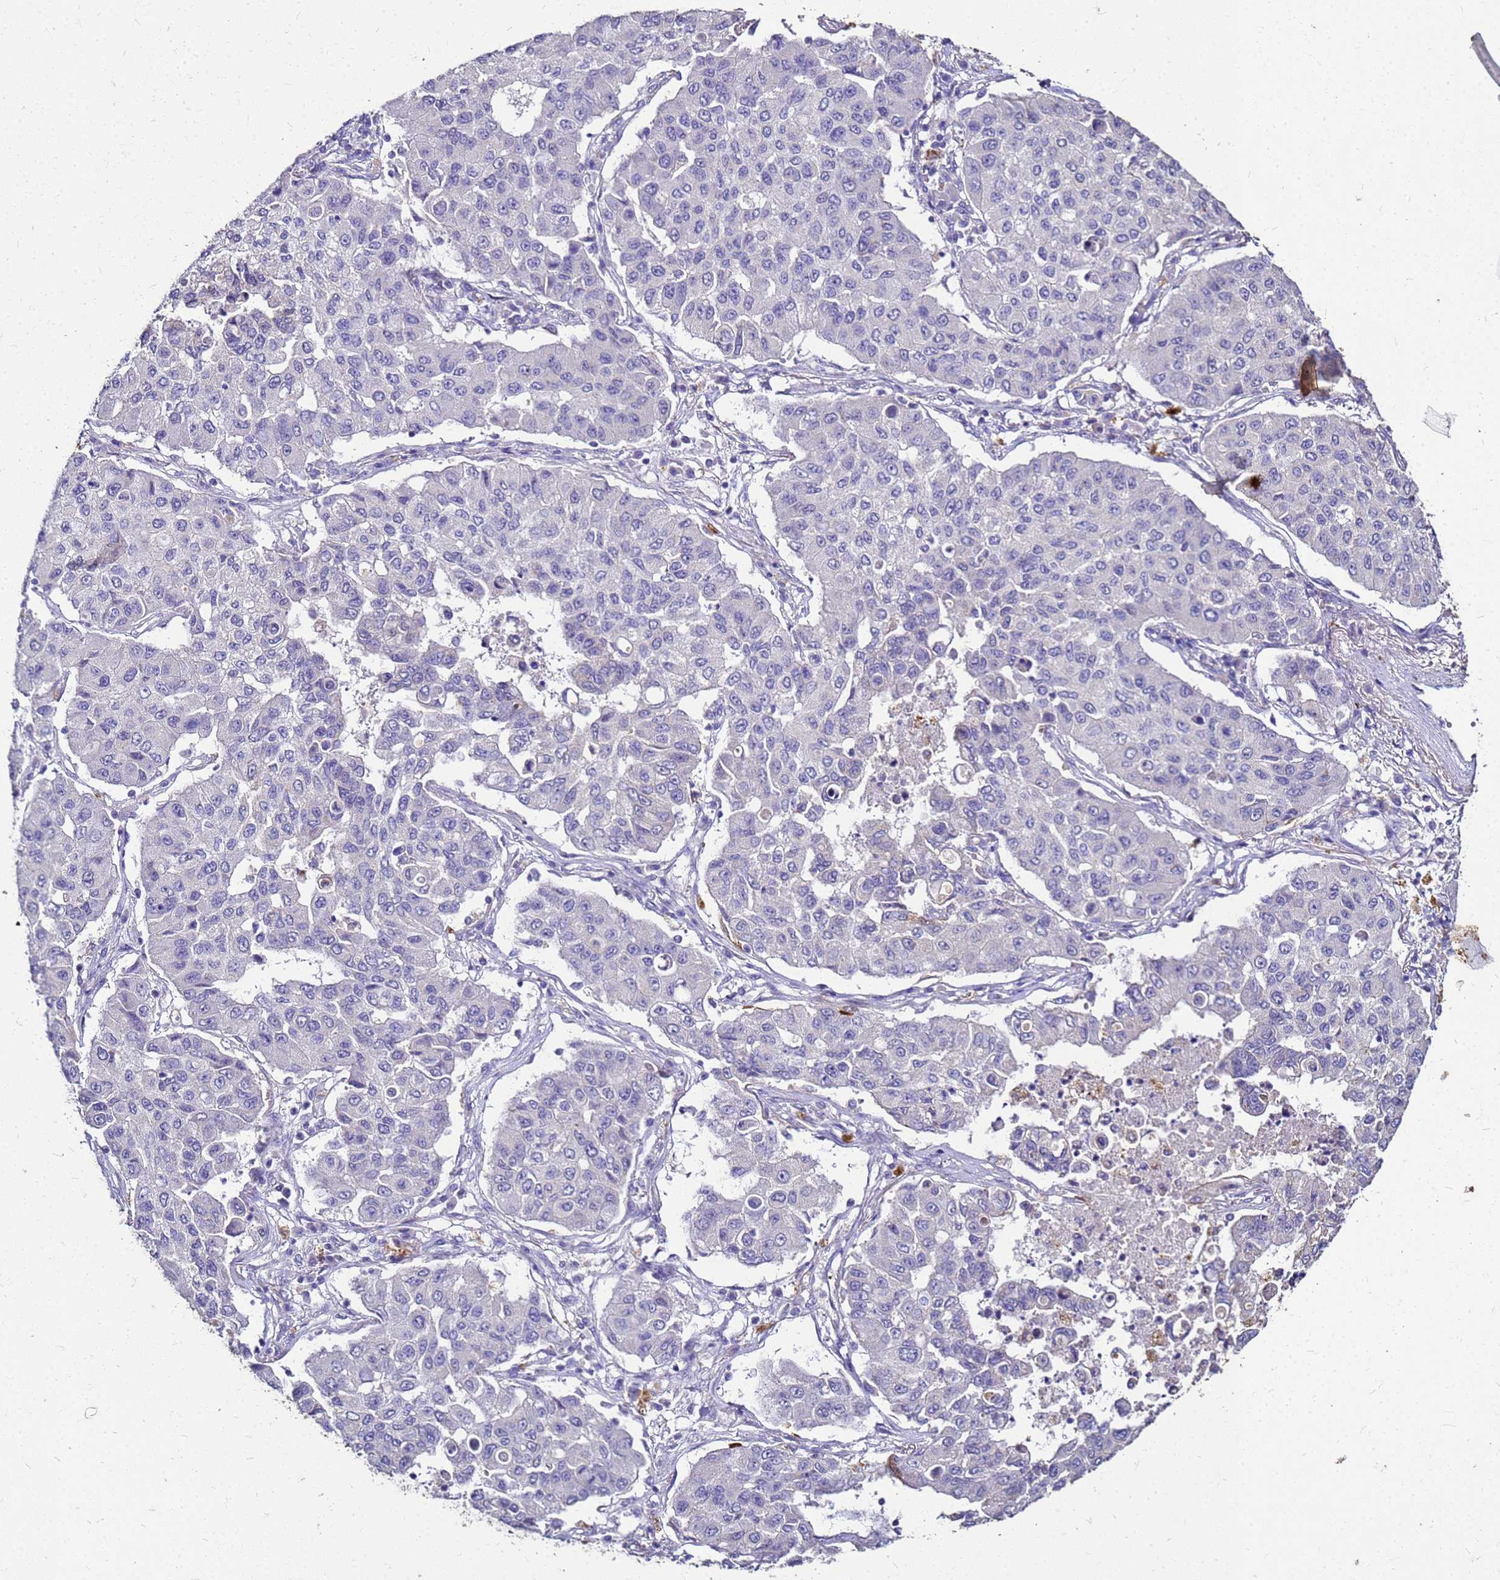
{"staining": {"intensity": "negative", "quantity": "none", "location": "none"}, "tissue": "lung cancer", "cell_type": "Tumor cells", "image_type": "cancer", "snomed": [{"axis": "morphology", "description": "Squamous cell carcinoma, NOS"}, {"axis": "topography", "description": "Lung"}], "caption": "Protein analysis of lung cancer reveals no significant expression in tumor cells. (DAB immunohistochemistry visualized using brightfield microscopy, high magnification).", "gene": "S100A2", "patient": {"sex": "male", "age": 74}}